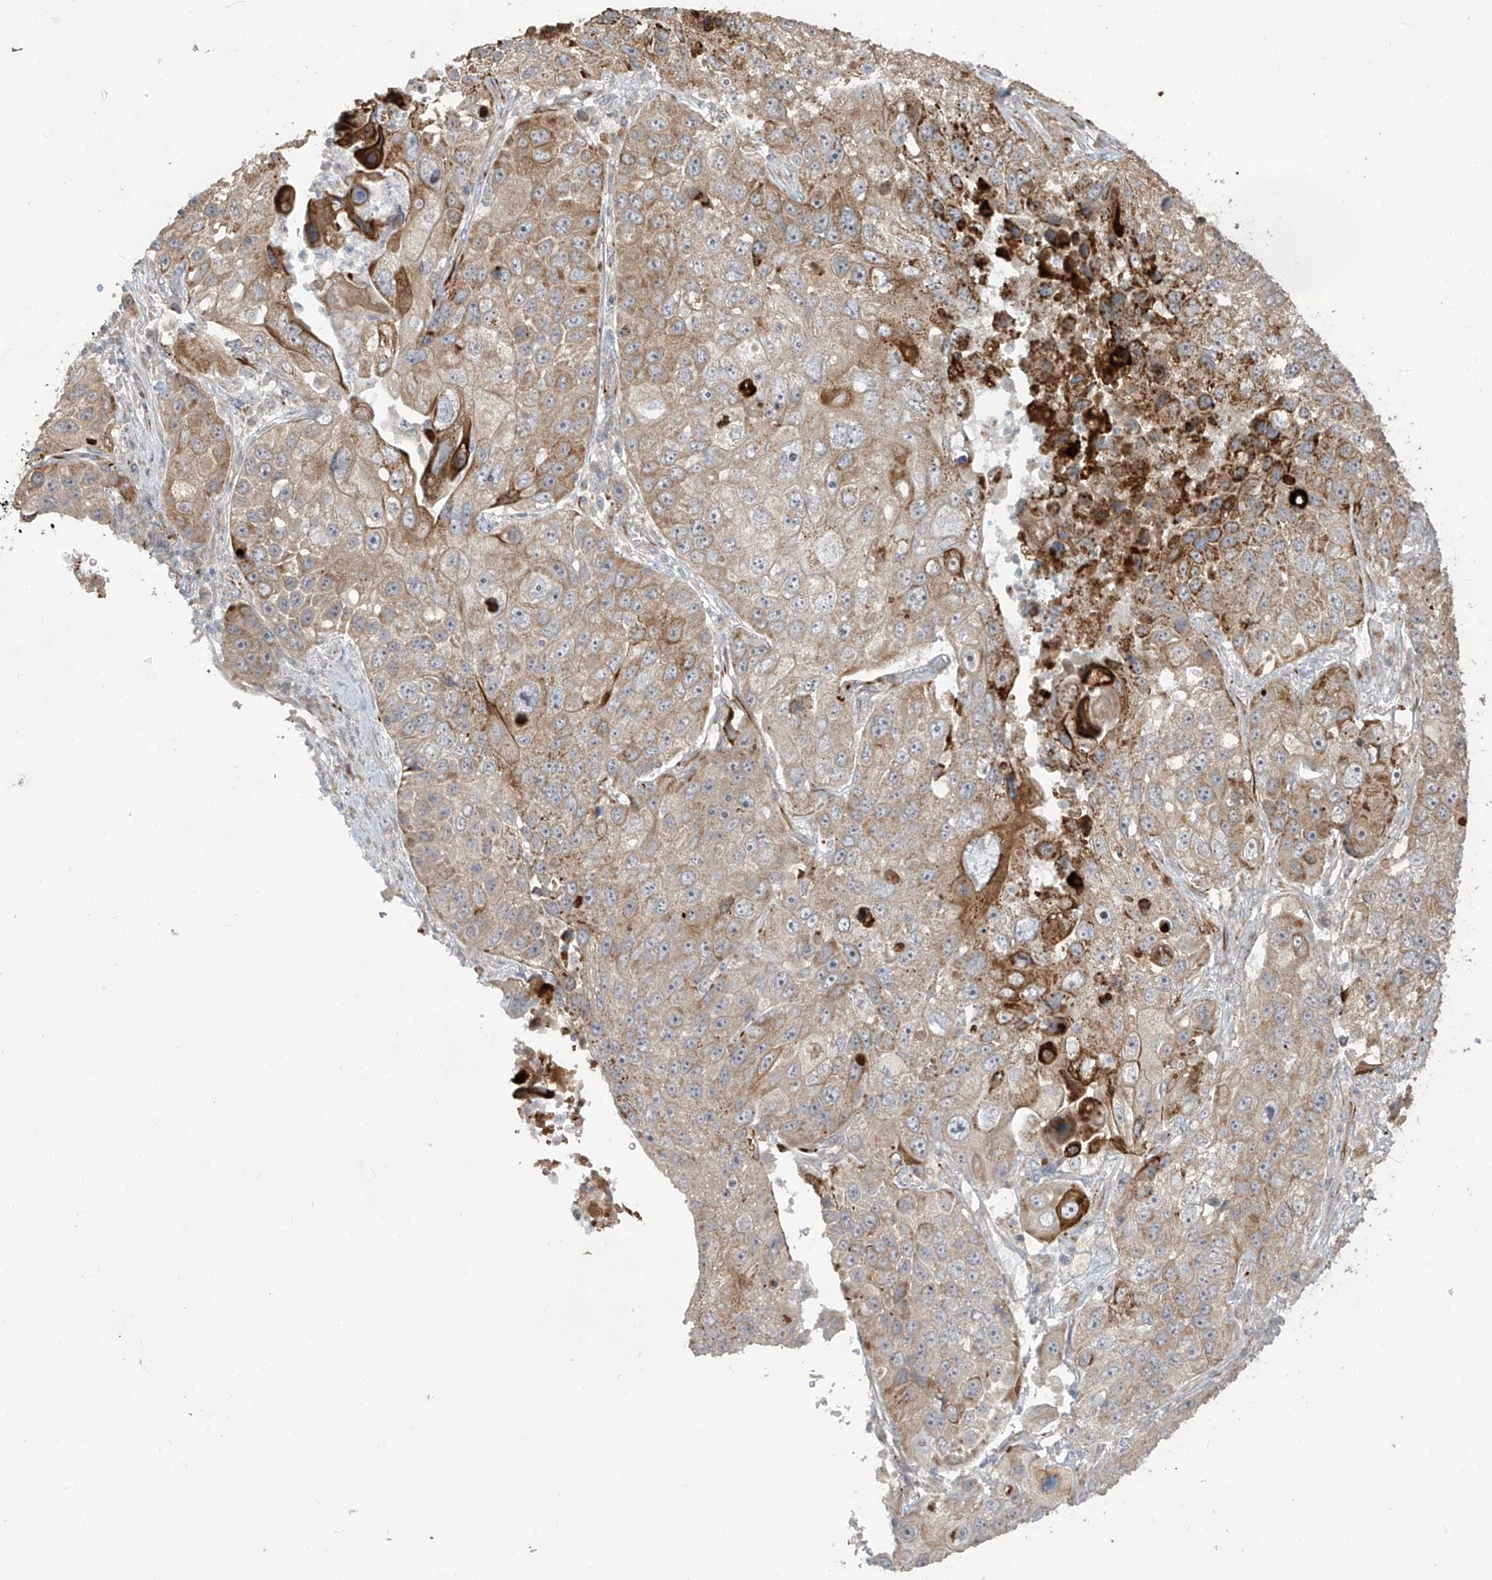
{"staining": {"intensity": "moderate", "quantity": "25%-75%", "location": "cytoplasmic/membranous"}, "tissue": "lung cancer", "cell_type": "Tumor cells", "image_type": "cancer", "snomed": [{"axis": "morphology", "description": "Squamous cell carcinoma, NOS"}, {"axis": "topography", "description": "Lung"}], "caption": "Immunohistochemistry staining of lung cancer, which reveals medium levels of moderate cytoplasmic/membranous staining in about 25%-75% of tumor cells indicating moderate cytoplasmic/membranous protein positivity. The staining was performed using DAB (brown) for protein detection and nuclei were counterstained in hematoxylin (blue).", "gene": "DCDC2", "patient": {"sex": "male", "age": 61}}